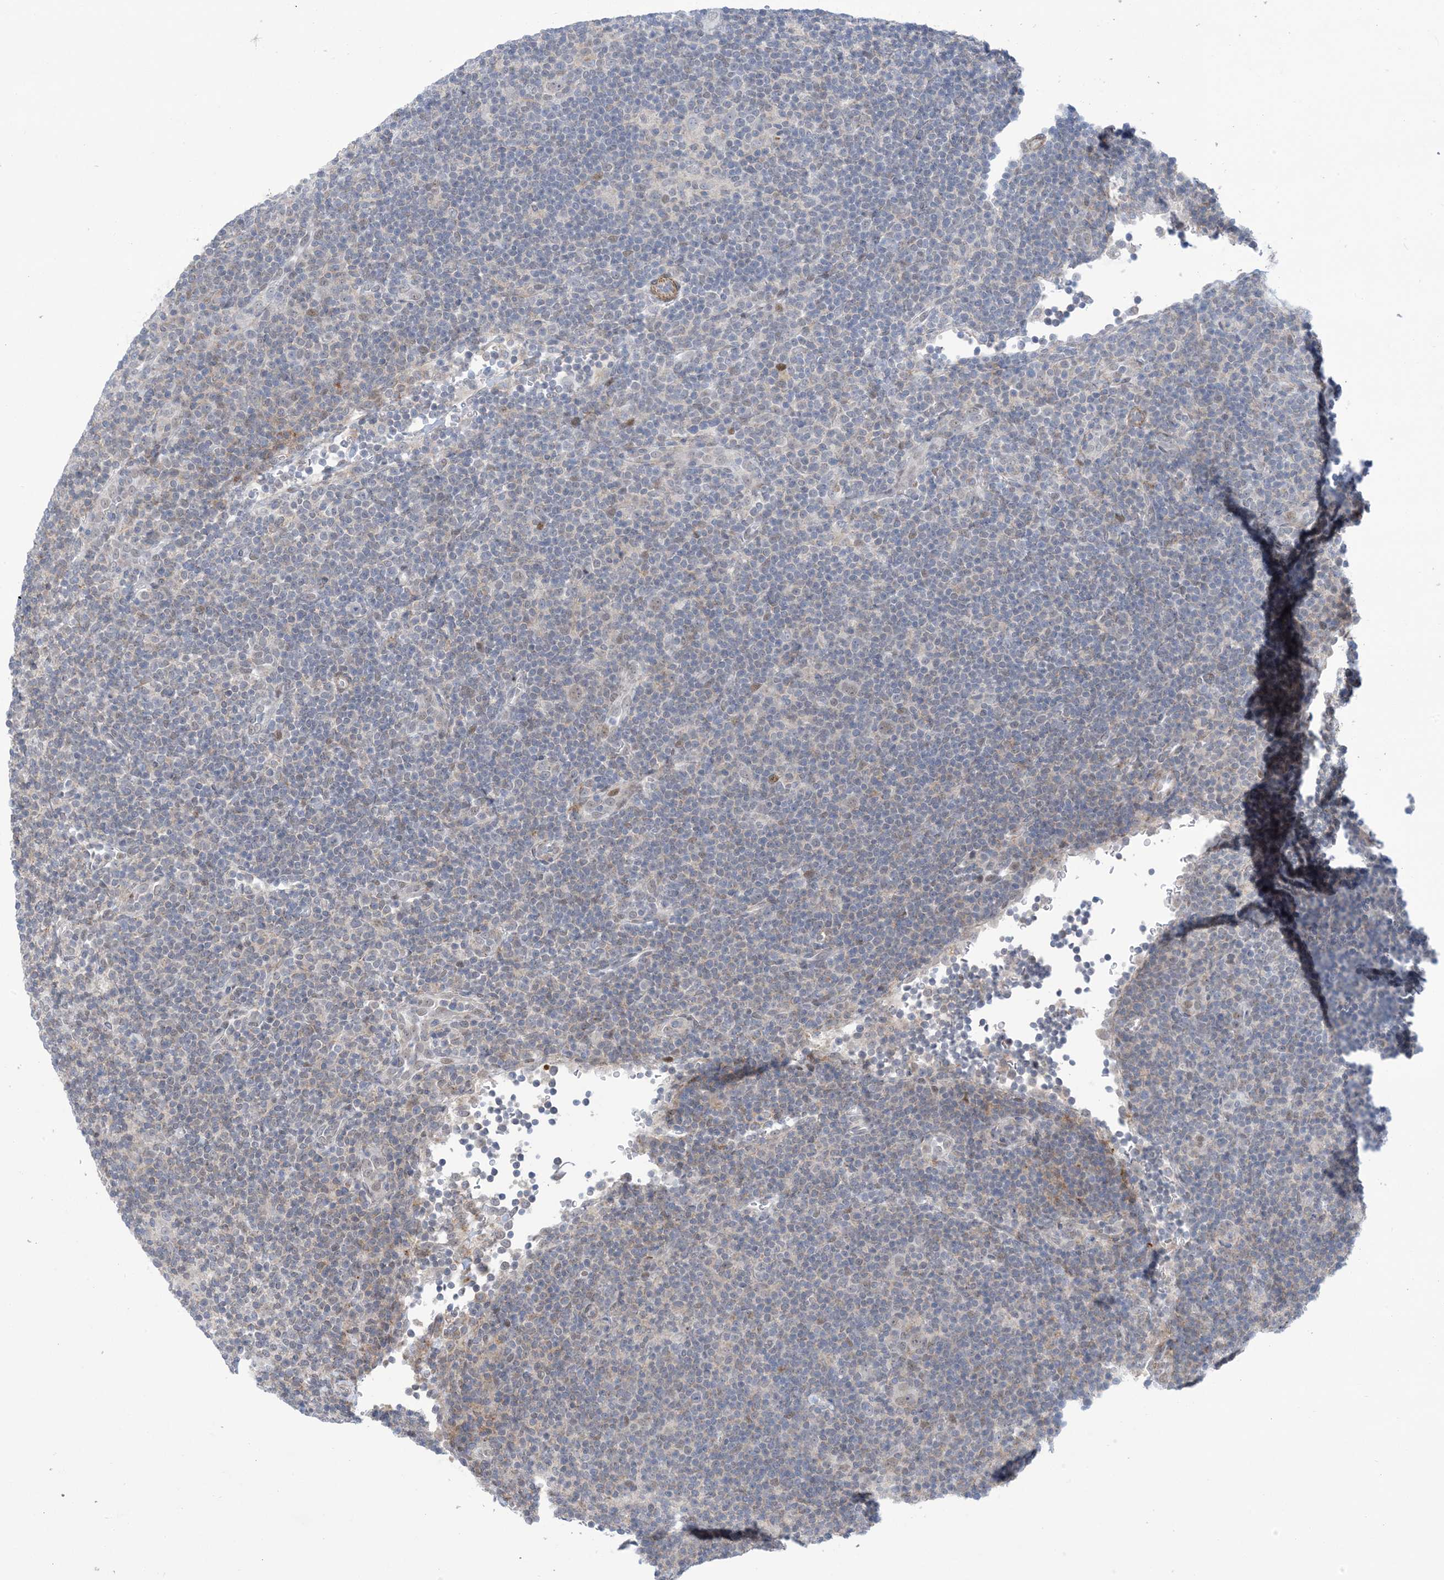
{"staining": {"intensity": "weak", "quantity": "<25%", "location": "cytoplasmic/membranous"}, "tissue": "lymphoma", "cell_type": "Tumor cells", "image_type": "cancer", "snomed": [{"axis": "morphology", "description": "Hodgkin's disease, NOS"}, {"axis": "topography", "description": "Lymph node"}], "caption": "Lymphoma was stained to show a protein in brown. There is no significant staining in tumor cells.", "gene": "ZNF8", "patient": {"sex": "female", "age": 57}}